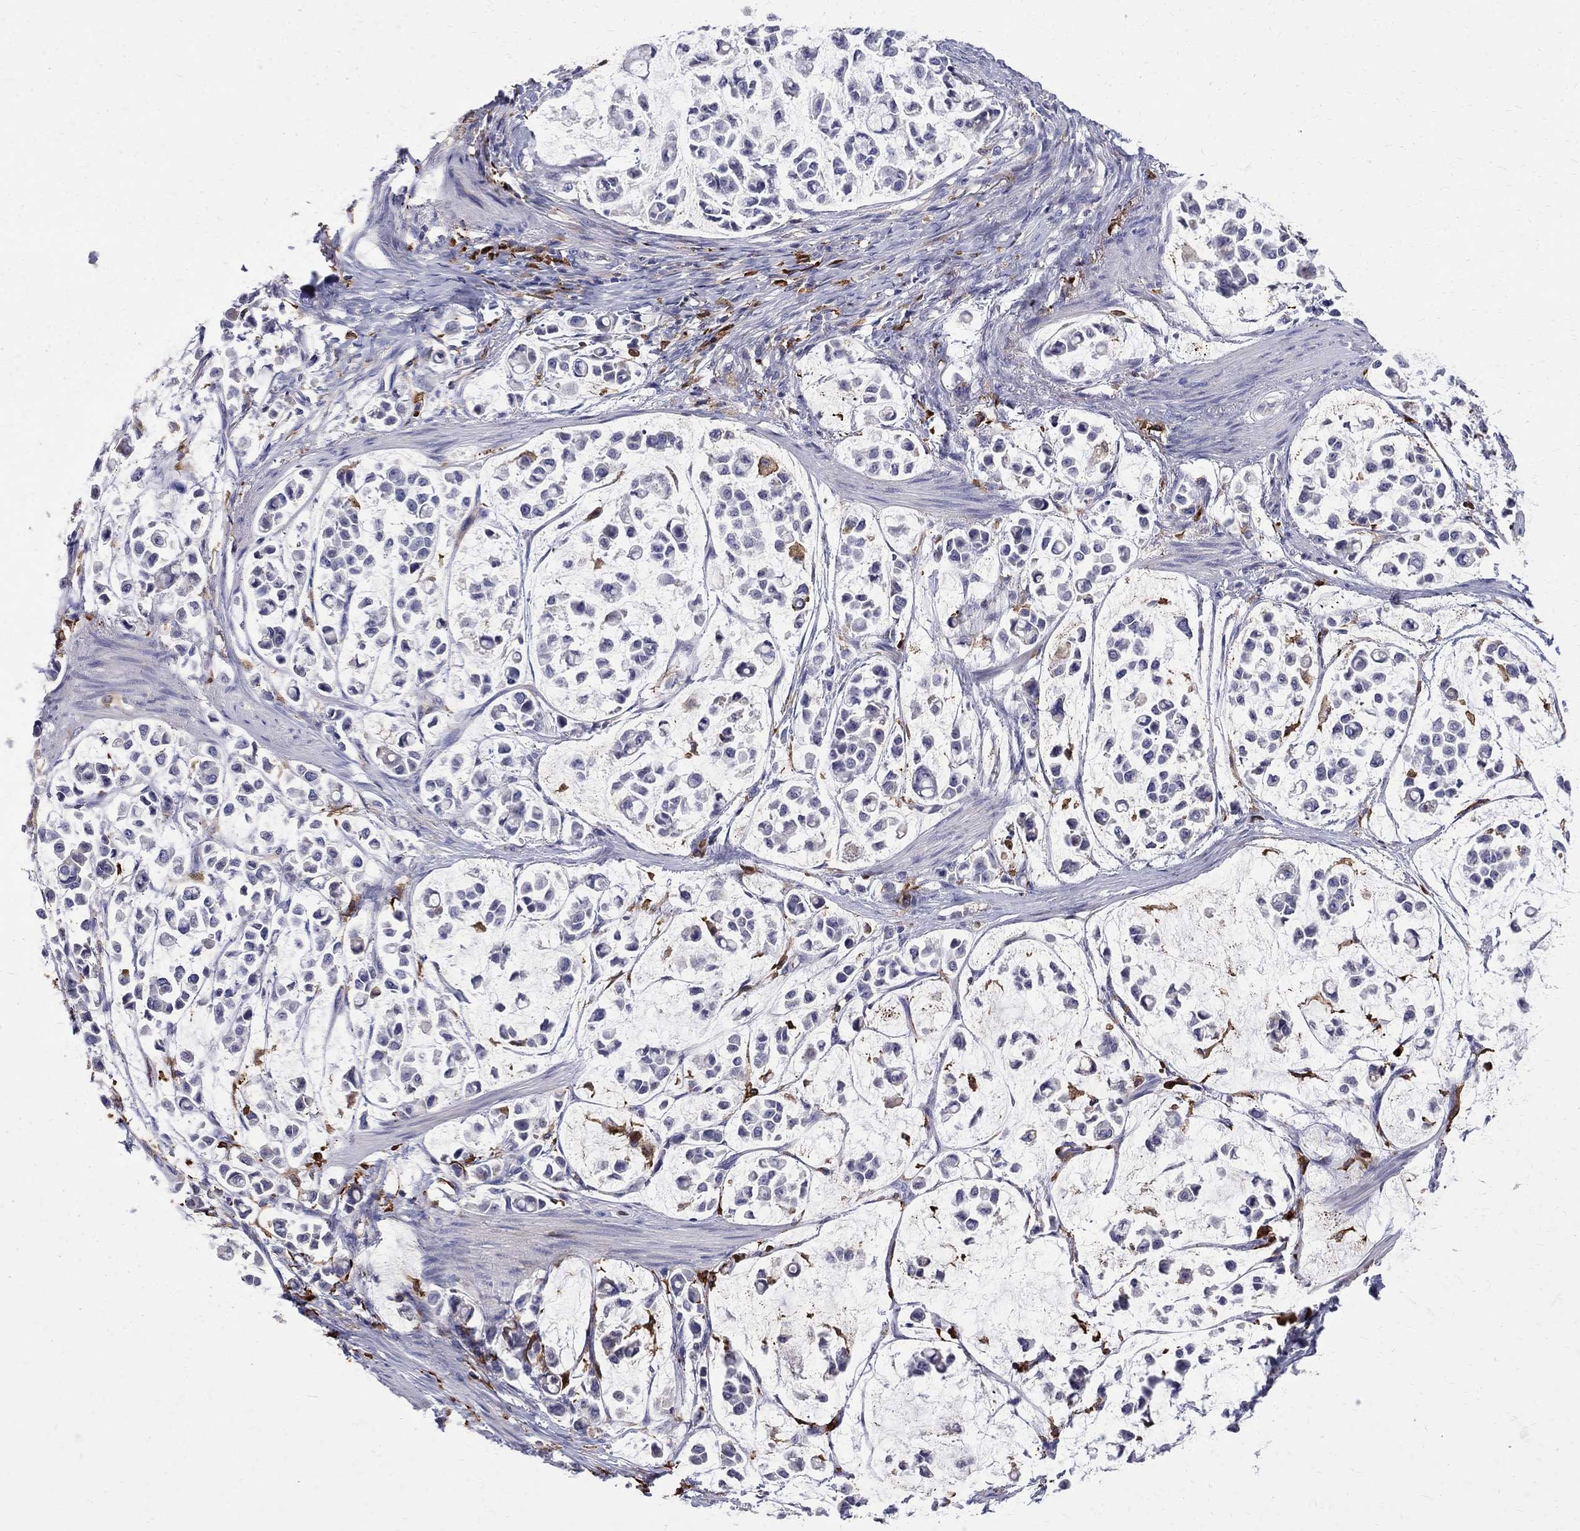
{"staining": {"intensity": "negative", "quantity": "none", "location": "none"}, "tissue": "stomach cancer", "cell_type": "Tumor cells", "image_type": "cancer", "snomed": [{"axis": "morphology", "description": "Adenocarcinoma, NOS"}, {"axis": "topography", "description": "Stomach"}], "caption": "Protein analysis of stomach cancer shows no significant expression in tumor cells. (DAB (3,3'-diaminobenzidine) immunohistochemistry (IHC), high magnification).", "gene": "AGER", "patient": {"sex": "male", "age": 82}}